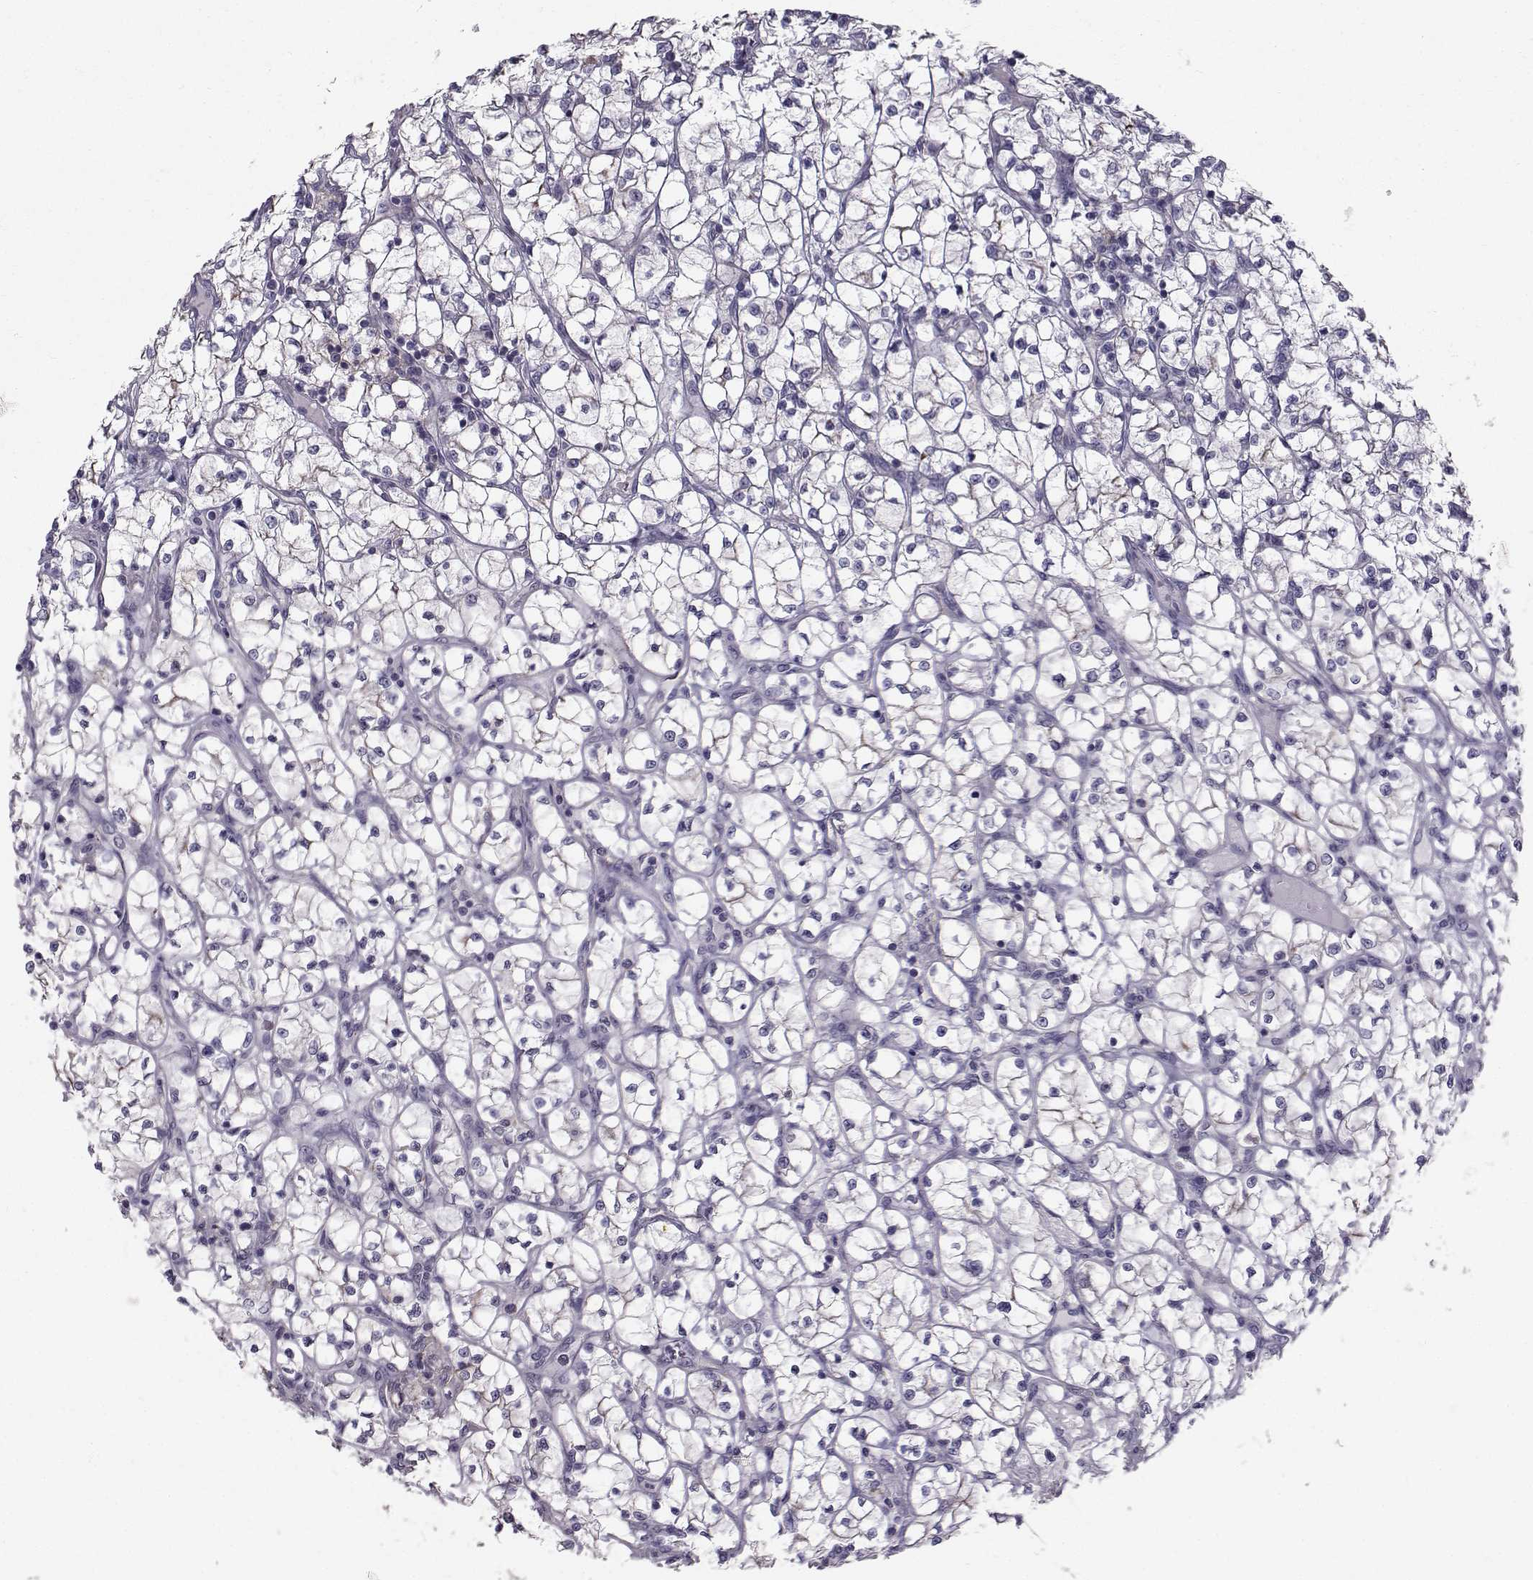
{"staining": {"intensity": "negative", "quantity": "none", "location": "none"}, "tissue": "renal cancer", "cell_type": "Tumor cells", "image_type": "cancer", "snomed": [{"axis": "morphology", "description": "Adenocarcinoma, NOS"}, {"axis": "topography", "description": "Kidney"}], "caption": "The histopathology image demonstrates no staining of tumor cells in renal cancer (adenocarcinoma).", "gene": "SPDYE4", "patient": {"sex": "female", "age": 64}}